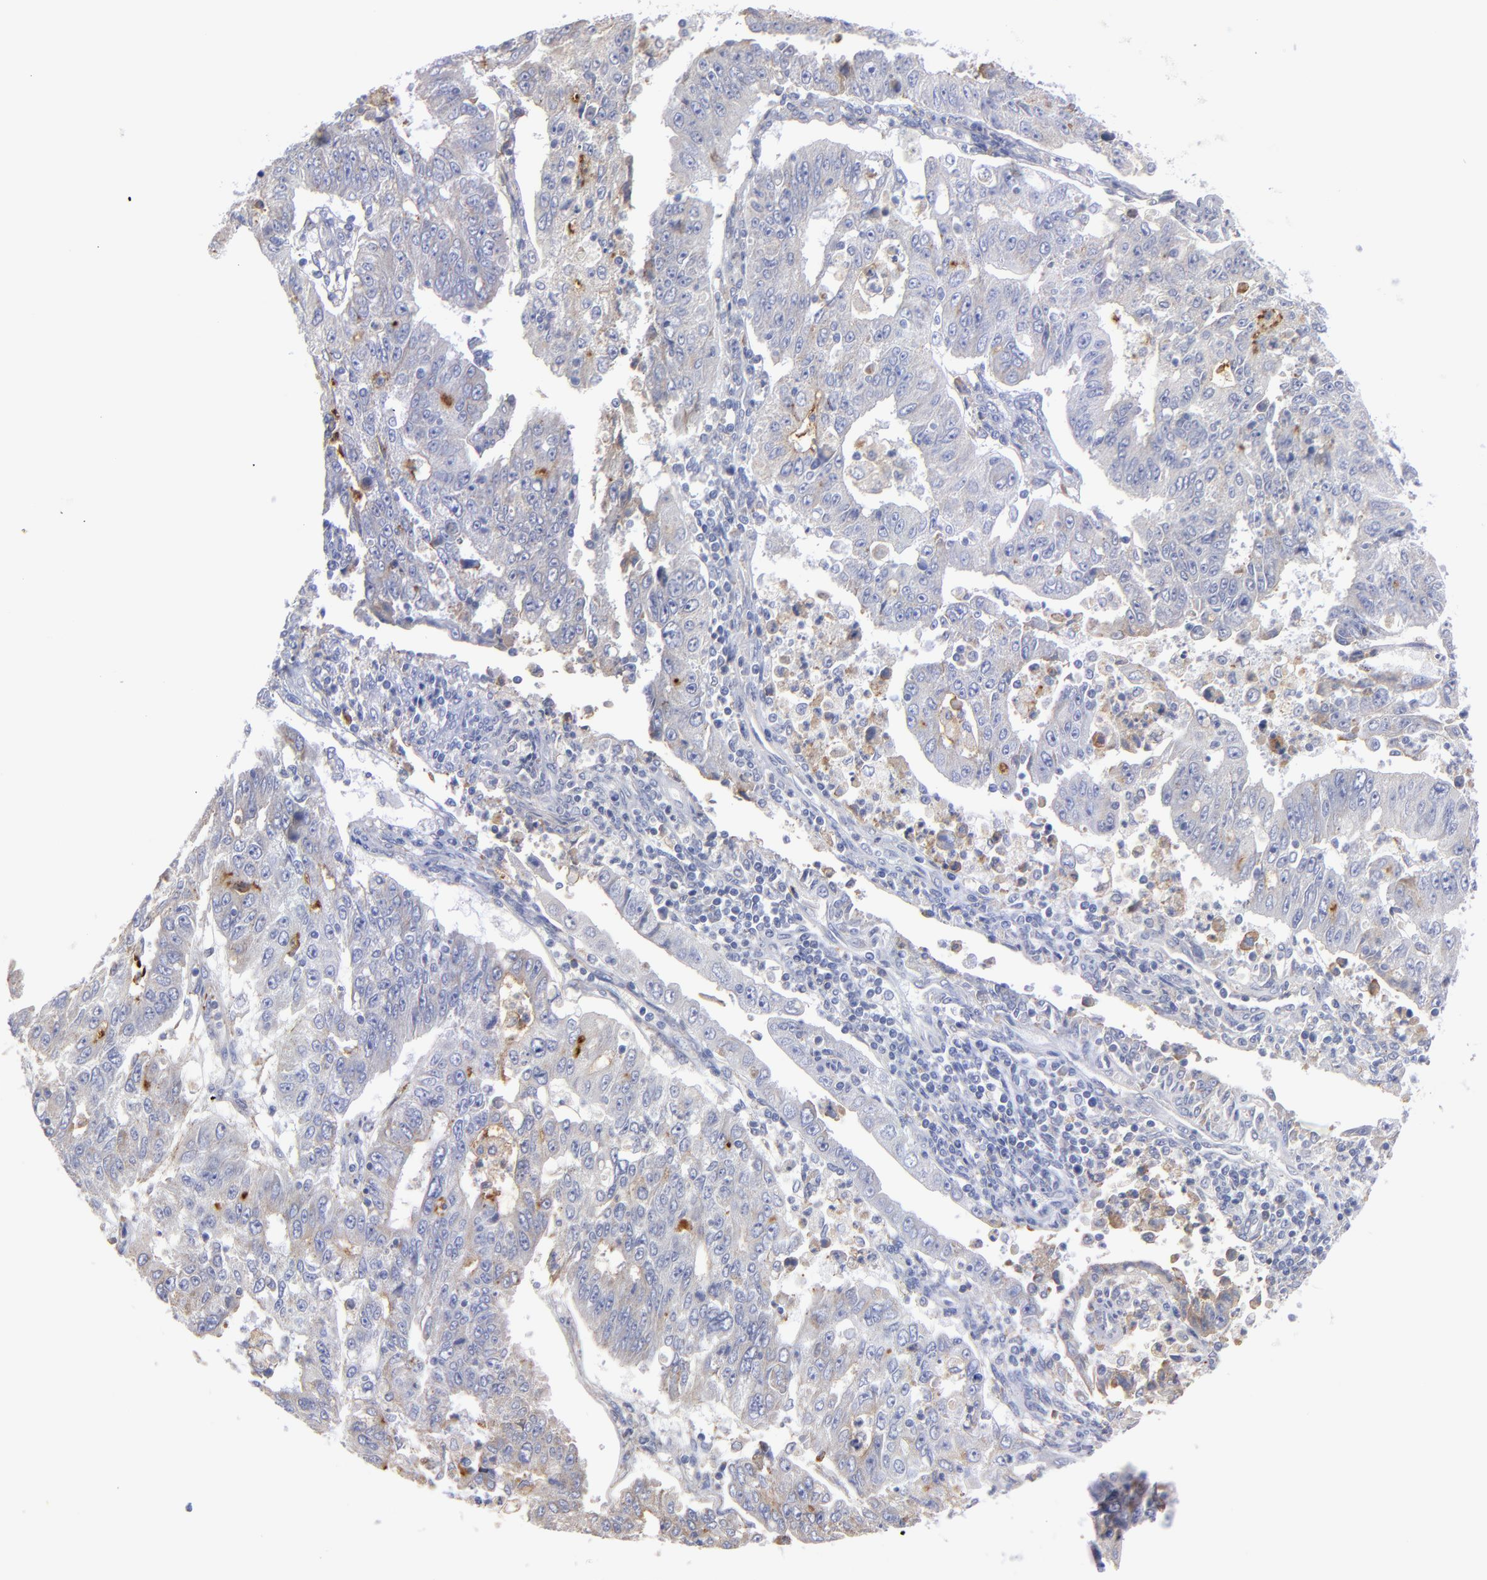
{"staining": {"intensity": "weak", "quantity": "25%-75%", "location": "cytoplasmic/membranous"}, "tissue": "endometrial cancer", "cell_type": "Tumor cells", "image_type": "cancer", "snomed": [{"axis": "morphology", "description": "Adenocarcinoma, NOS"}, {"axis": "topography", "description": "Endometrium"}], "caption": "This micrograph reveals endometrial adenocarcinoma stained with IHC to label a protein in brown. The cytoplasmic/membranous of tumor cells show weak positivity for the protein. Nuclei are counter-stained blue.", "gene": "MFGE8", "patient": {"sex": "female", "age": 42}}